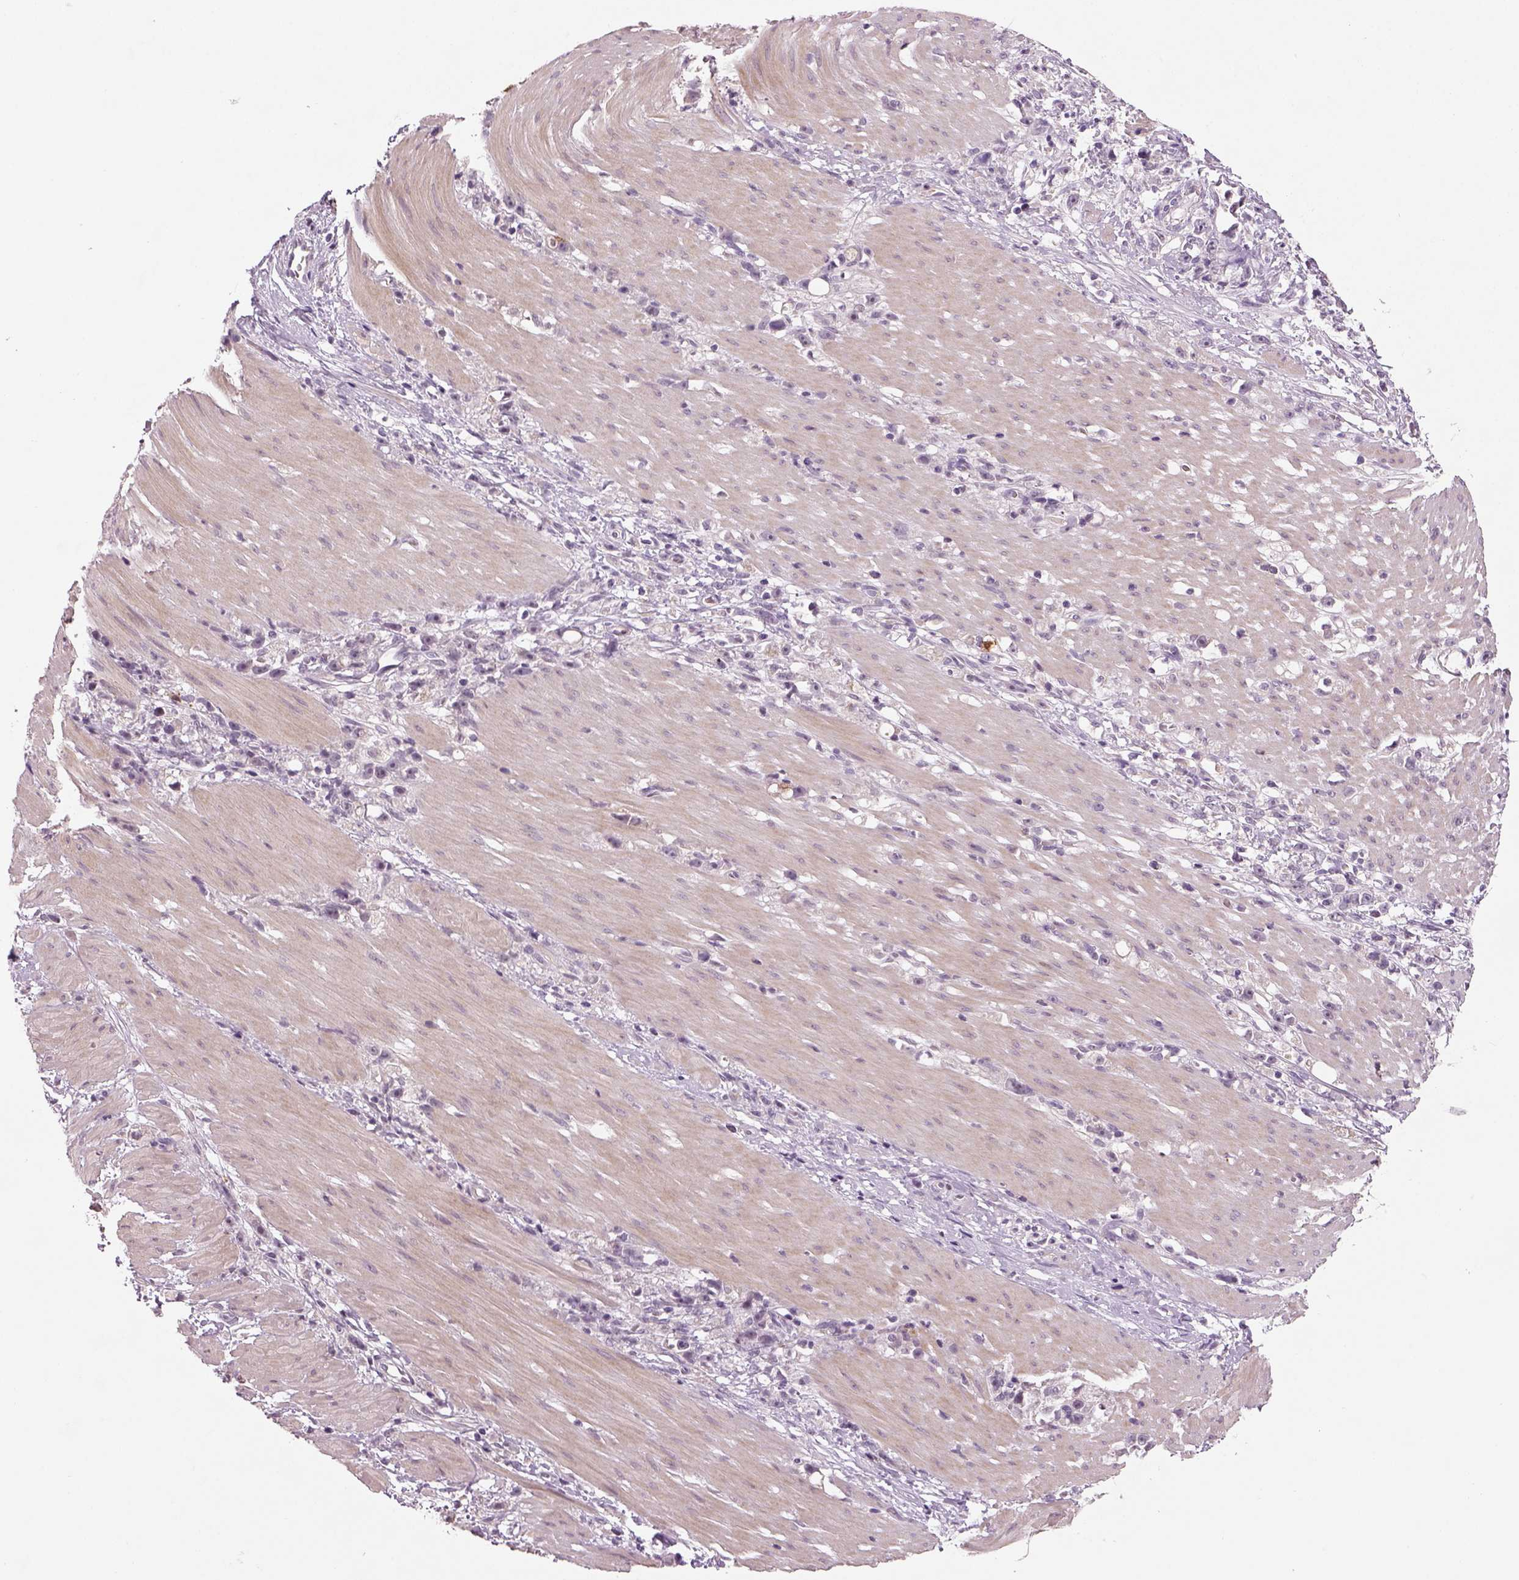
{"staining": {"intensity": "negative", "quantity": "none", "location": "none"}, "tissue": "stomach cancer", "cell_type": "Tumor cells", "image_type": "cancer", "snomed": [{"axis": "morphology", "description": "Adenocarcinoma, NOS"}, {"axis": "topography", "description": "Stomach"}], "caption": "Immunohistochemistry image of human adenocarcinoma (stomach) stained for a protein (brown), which reveals no staining in tumor cells.", "gene": "GDNF", "patient": {"sex": "female", "age": 59}}